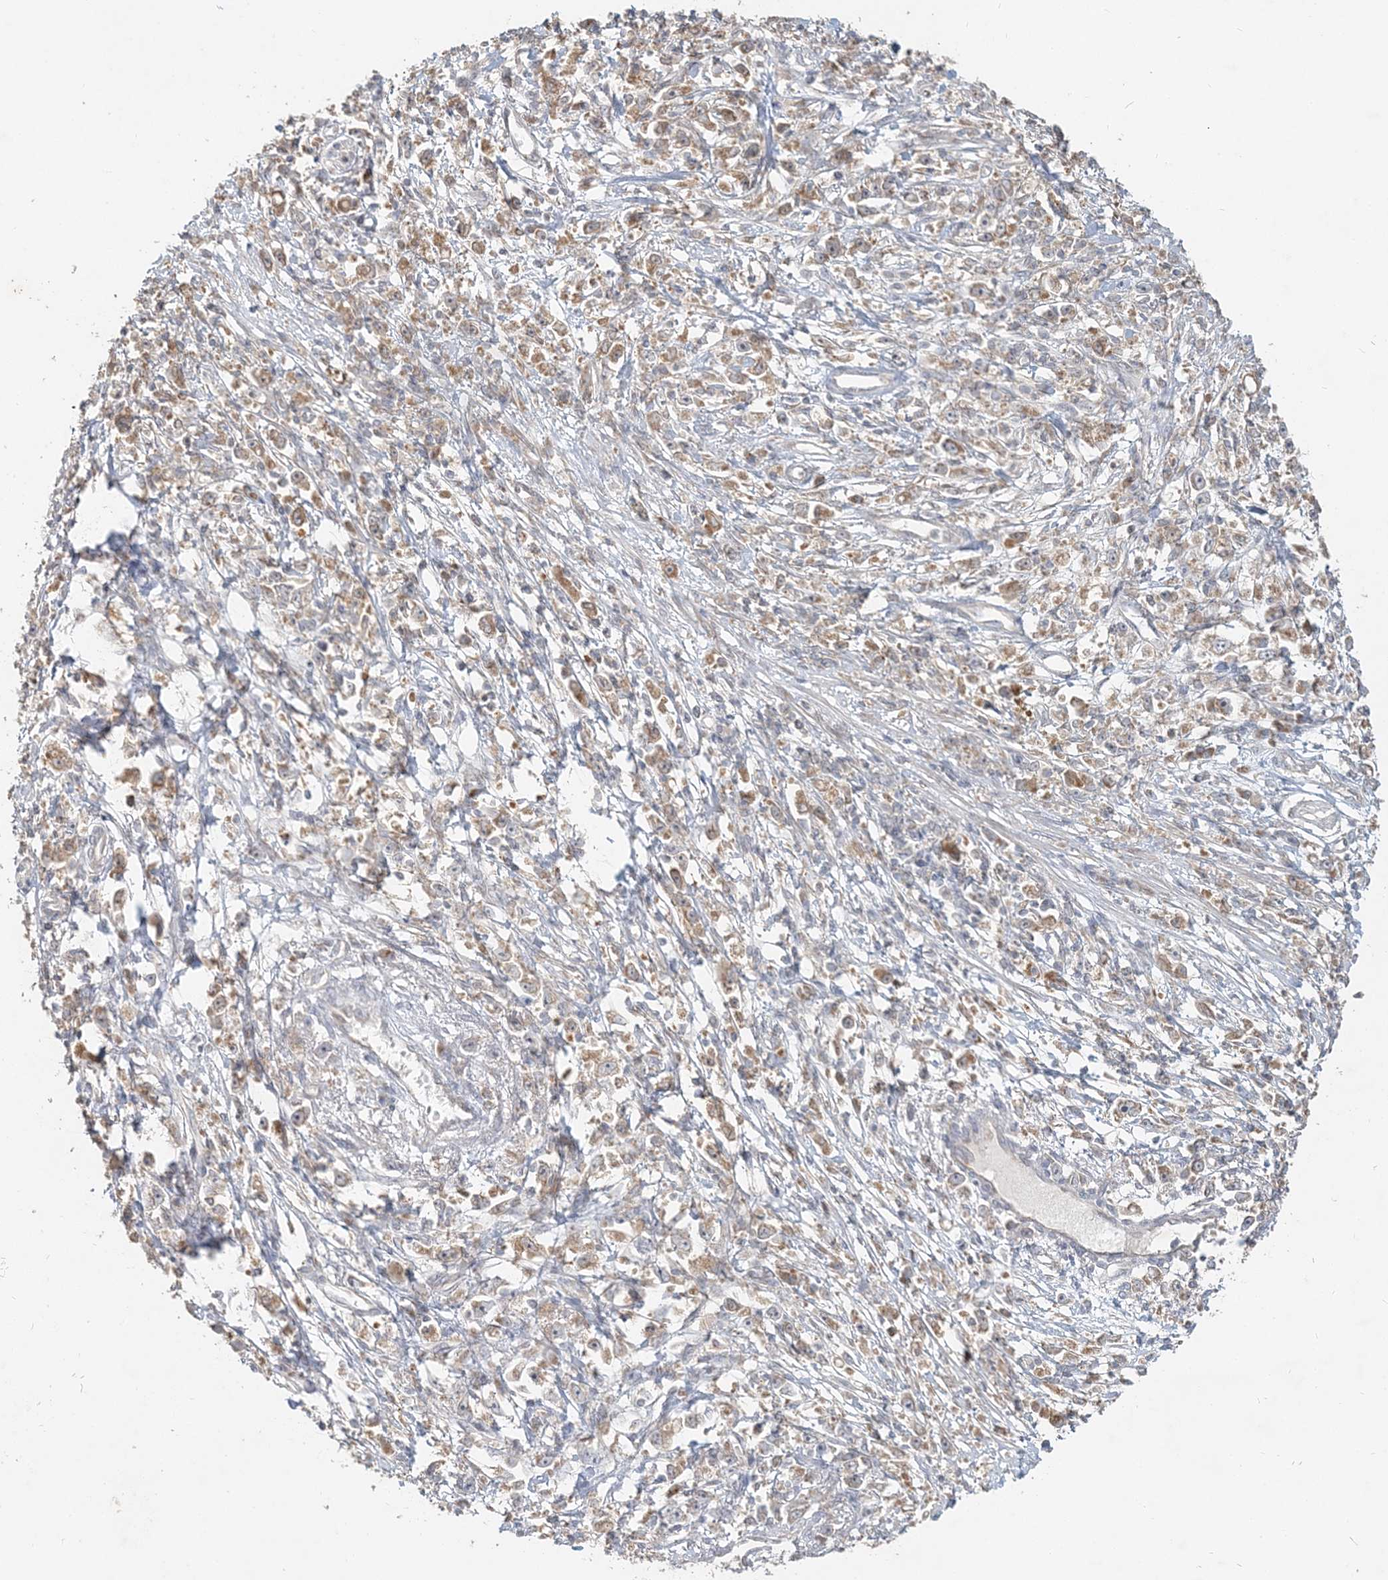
{"staining": {"intensity": "moderate", "quantity": ">75%", "location": "cytoplasmic/membranous"}, "tissue": "stomach cancer", "cell_type": "Tumor cells", "image_type": "cancer", "snomed": [{"axis": "morphology", "description": "Adenocarcinoma, NOS"}, {"axis": "topography", "description": "Stomach"}], "caption": "Immunohistochemical staining of human stomach cancer (adenocarcinoma) reveals medium levels of moderate cytoplasmic/membranous expression in approximately >75% of tumor cells.", "gene": "RAB14", "patient": {"sex": "female", "age": 59}}